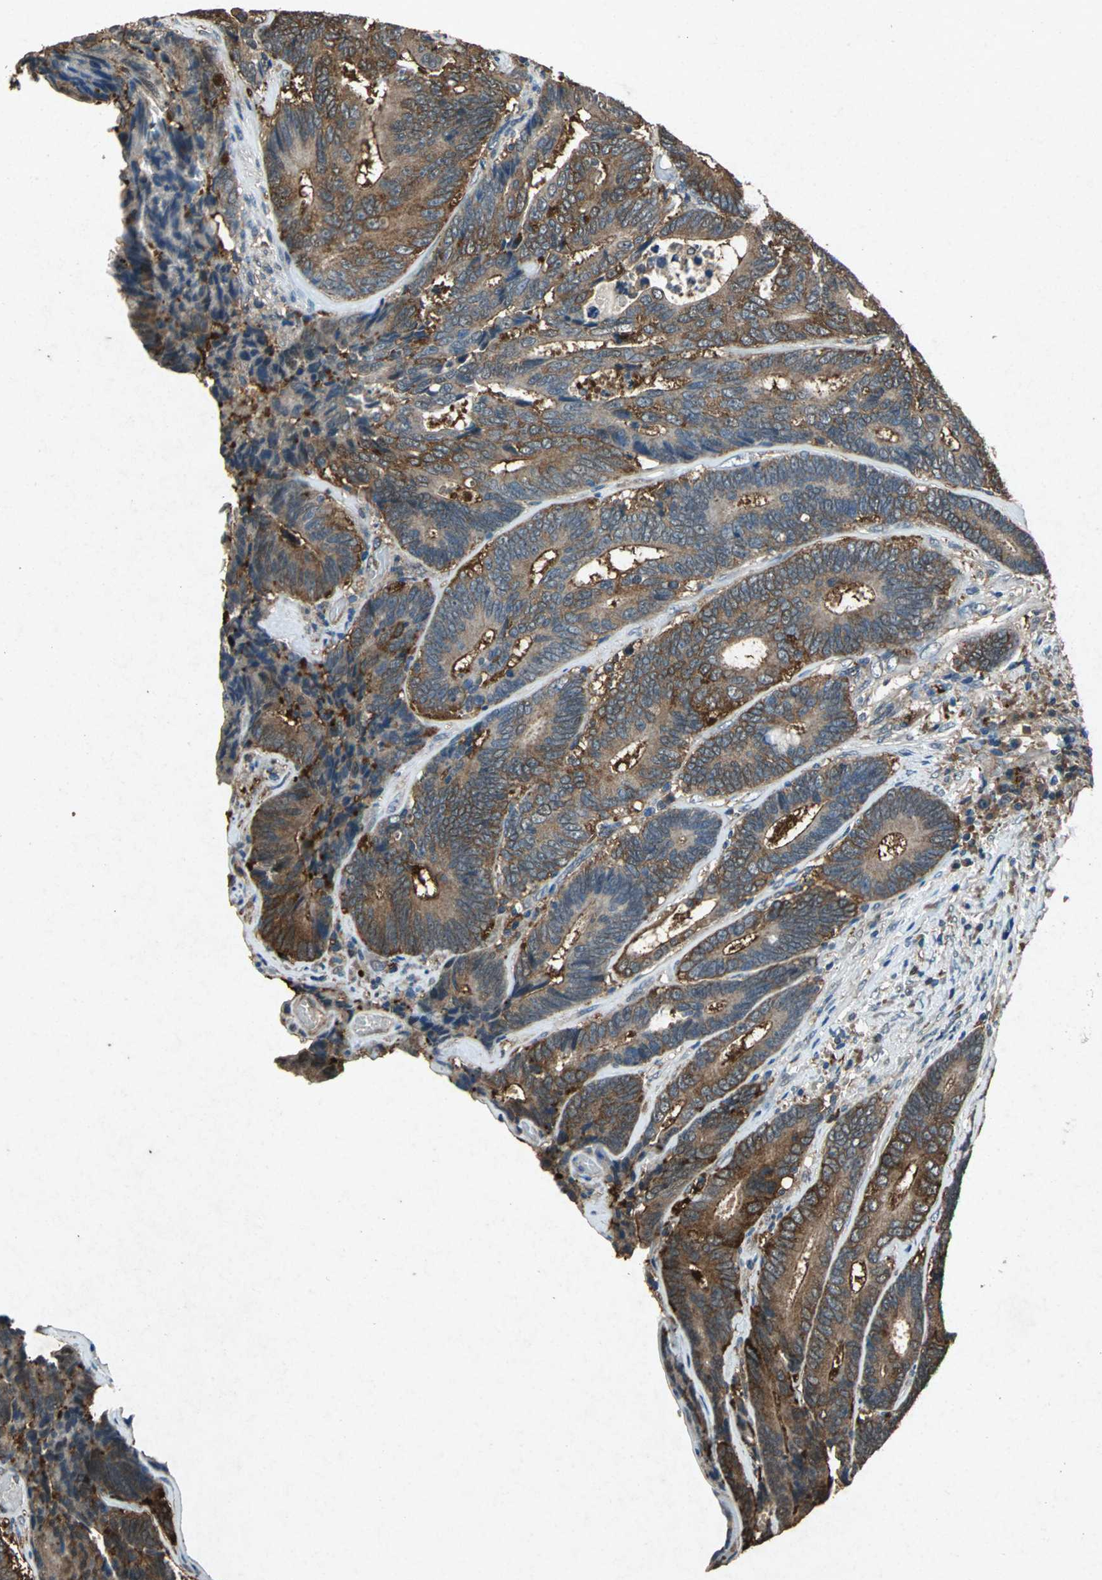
{"staining": {"intensity": "moderate", "quantity": ">75%", "location": "cytoplasmic/membranous"}, "tissue": "colorectal cancer", "cell_type": "Tumor cells", "image_type": "cancer", "snomed": [{"axis": "morphology", "description": "Adenocarcinoma, NOS"}, {"axis": "topography", "description": "Colon"}], "caption": "Colorectal cancer stained with a protein marker demonstrates moderate staining in tumor cells.", "gene": "HSP90AB1", "patient": {"sex": "female", "age": 78}}